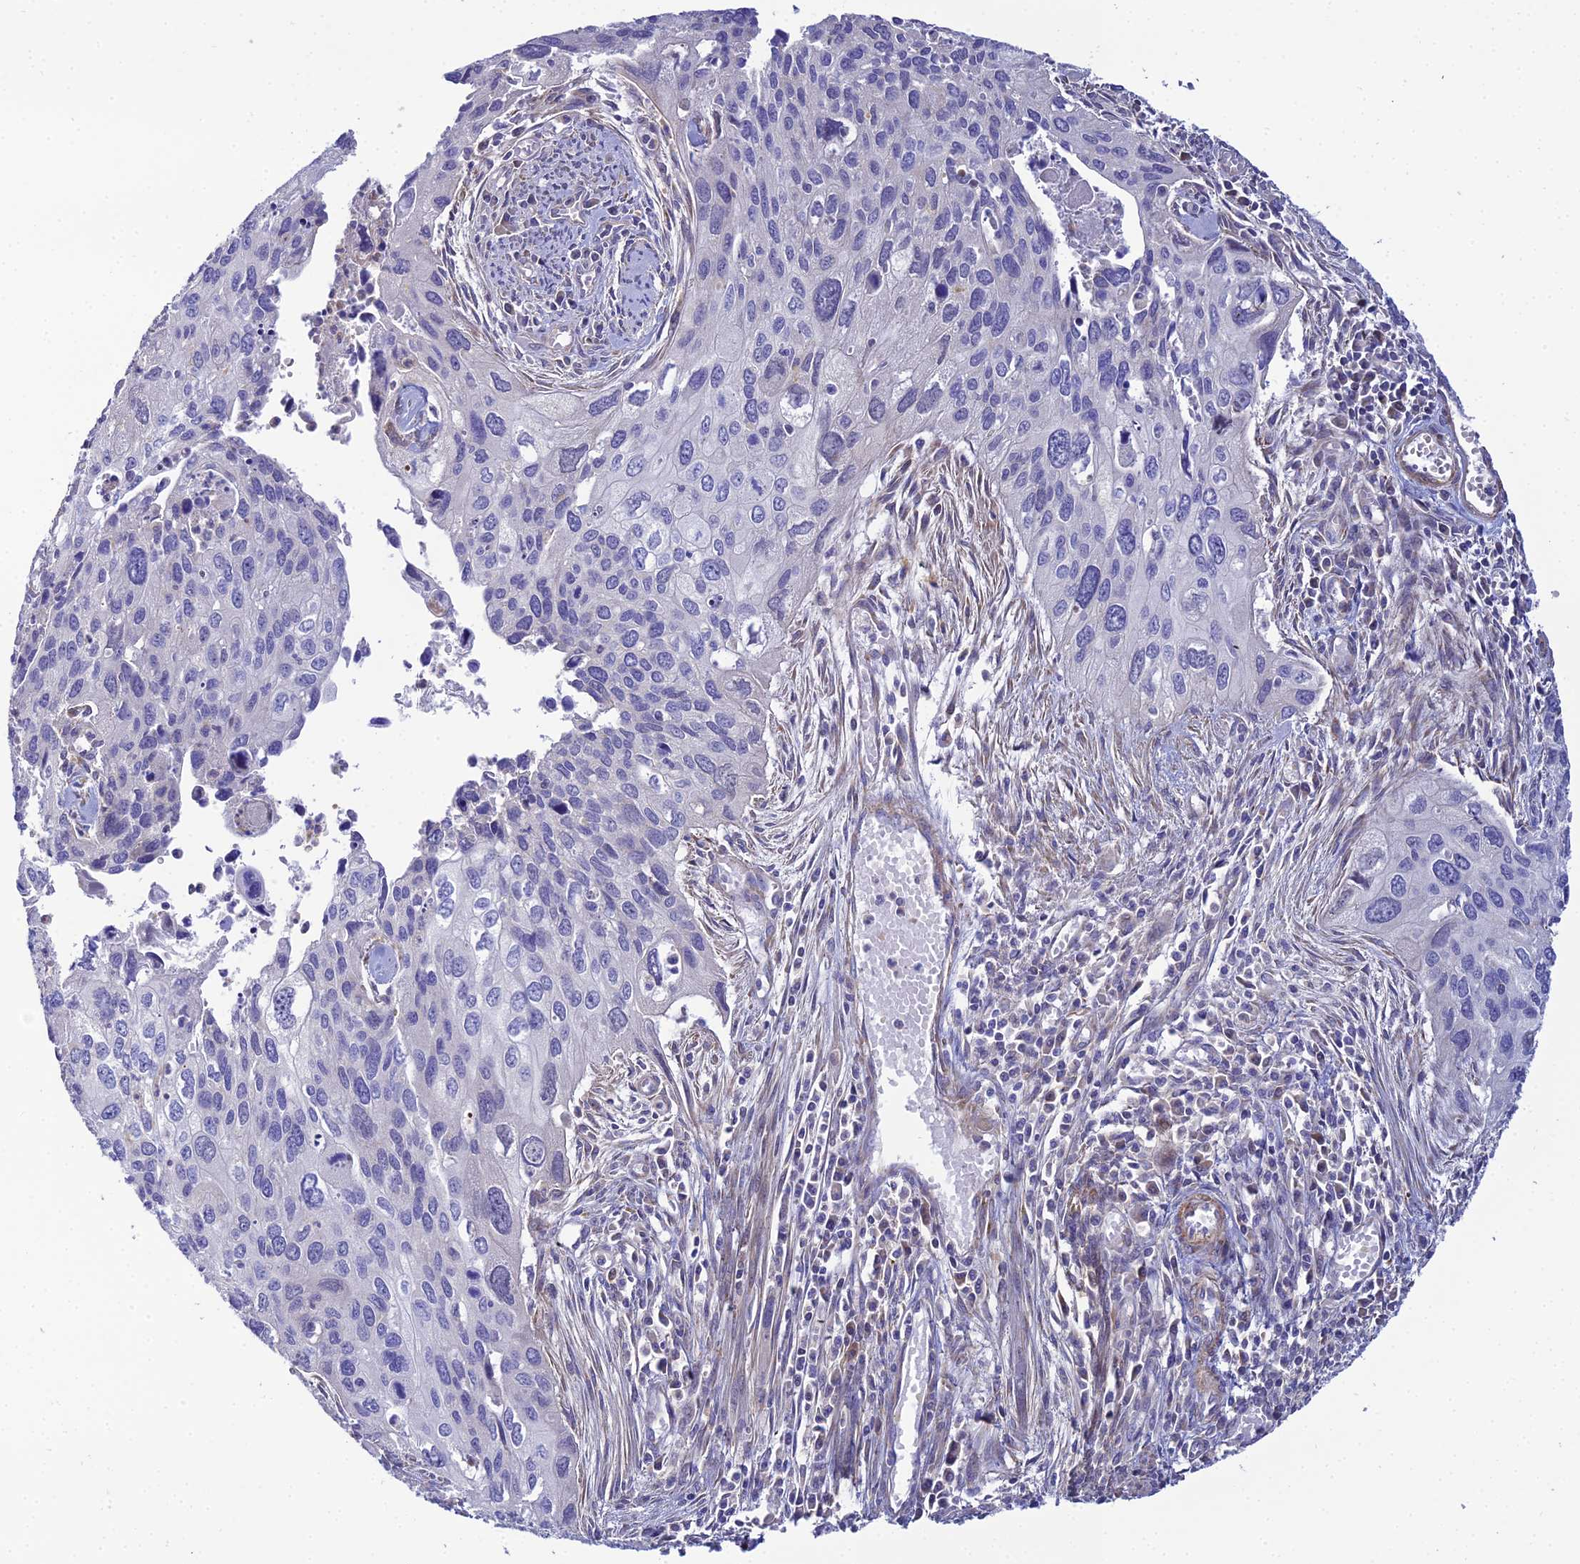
{"staining": {"intensity": "negative", "quantity": "none", "location": "none"}, "tissue": "cervical cancer", "cell_type": "Tumor cells", "image_type": "cancer", "snomed": [{"axis": "morphology", "description": "Squamous cell carcinoma, NOS"}, {"axis": "topography", "description": "Cervix"}], "caption": "Photomicrograph shows no significant protein staining in tumor cells of squamous cell carcinoma (cervical). Brightfield microscopy of immunohistochemistry (IHC) stained with DAB (3,3'-diaminobenzidine) (brown) and hematoxylin (blue), captured at high magnification.", "gene": "ACOT2", "patient": {"sex": "female", "age": 55}}